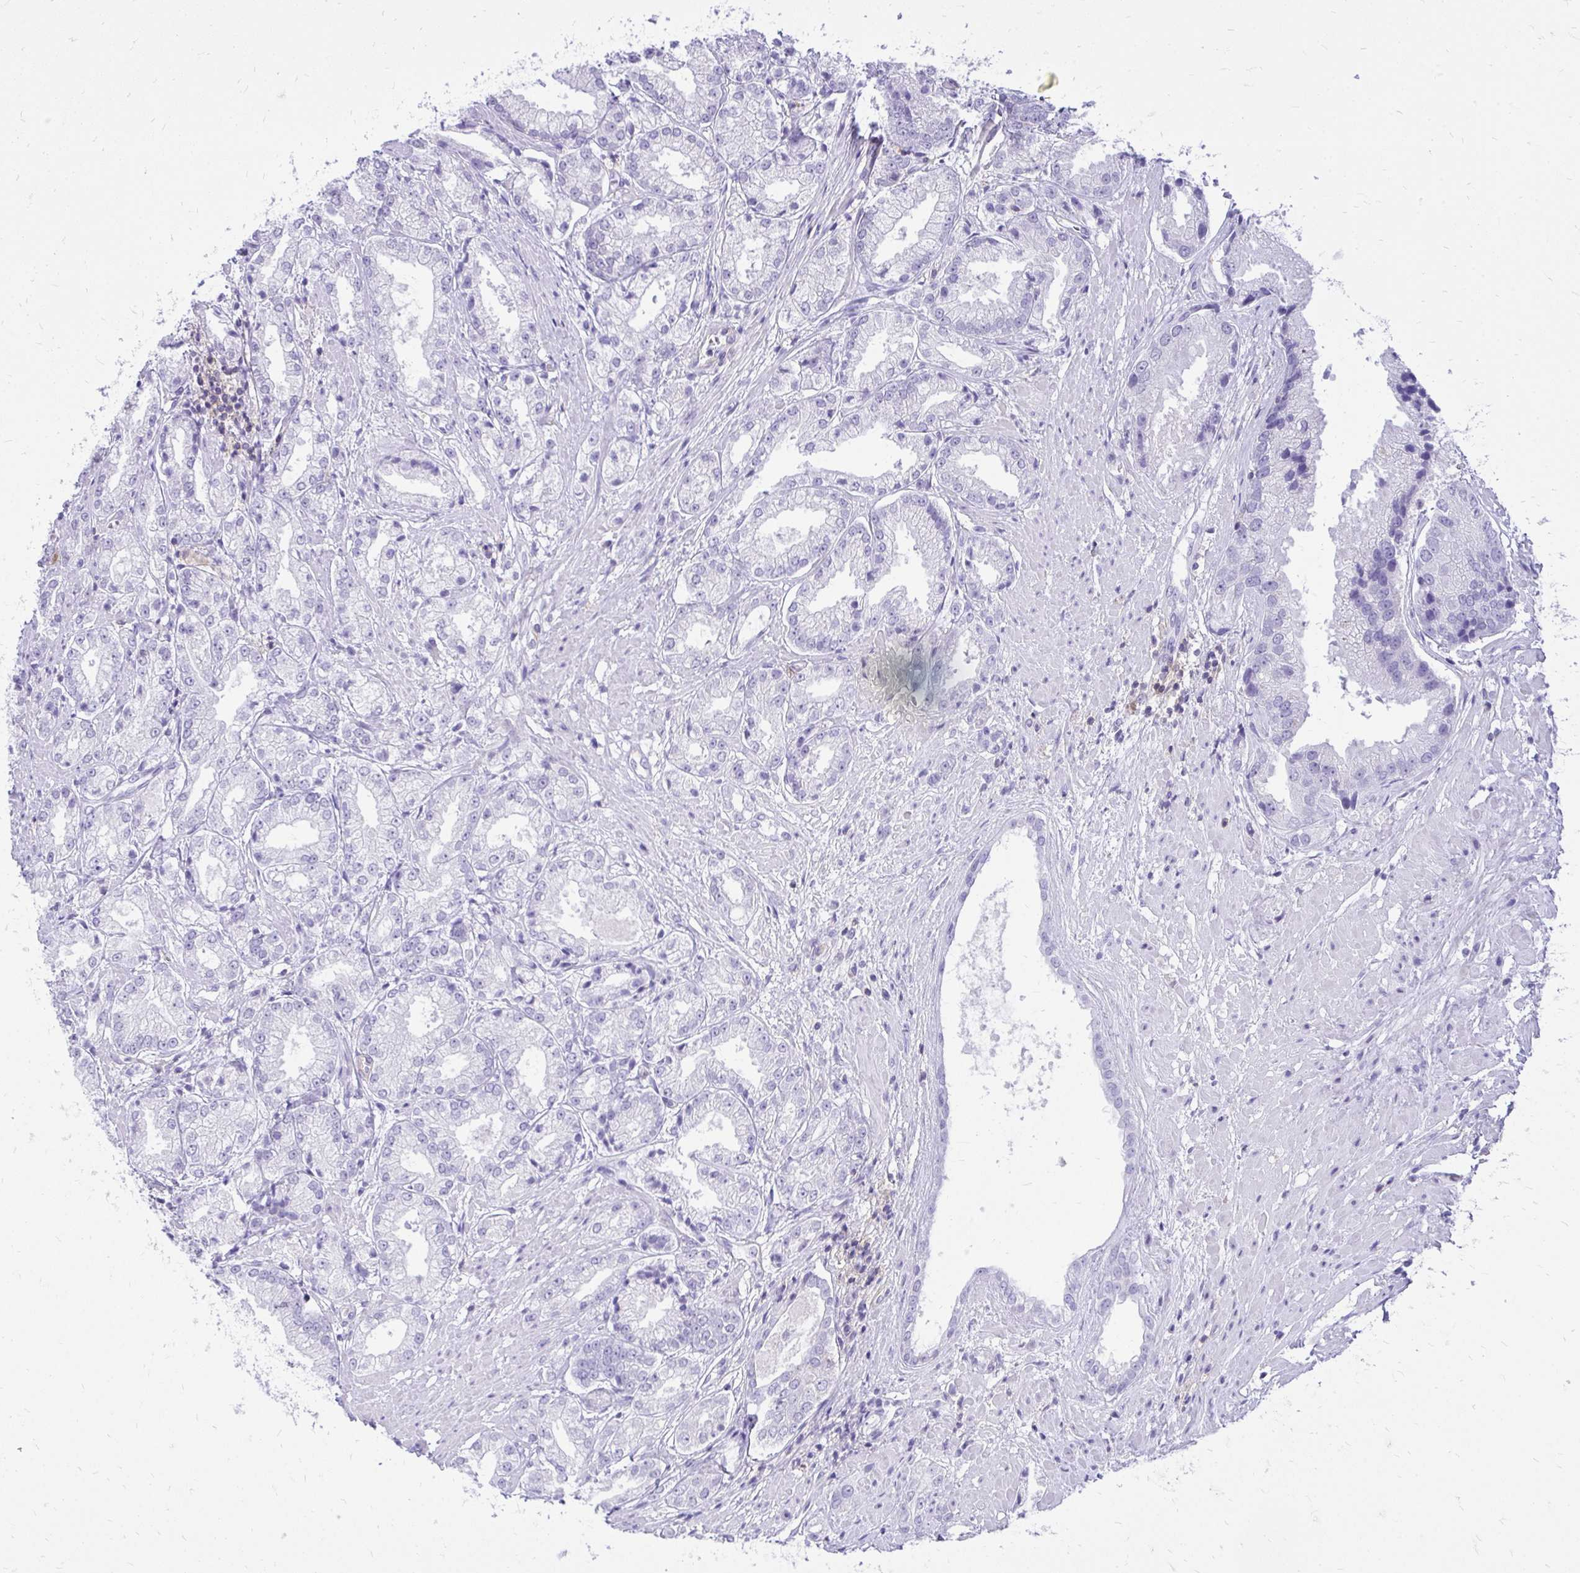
{"staining": {"intensity": "negative", "quantity": "none", "location": "none"}, "tissue": "prostate cancer", "cell_type": "Tumor cells", "image_type": "cancer", "snomed": [{"axis": "morphology", "description": "Adenocarcinoma, High grade"}, {"axis": "topography", "description": "Prostate"}], "caption": "Immunohistochemical staining of prostate cancer exhibits no significant positivity in tumor cells. The staining was performed using DAB to visualize the protein expression in brown, while the nuclei were stained in blue with hematoxylin (Magnification: 20x).", "gene": "GPRIN3", "patient": {"sex": "male", "age": 61}}